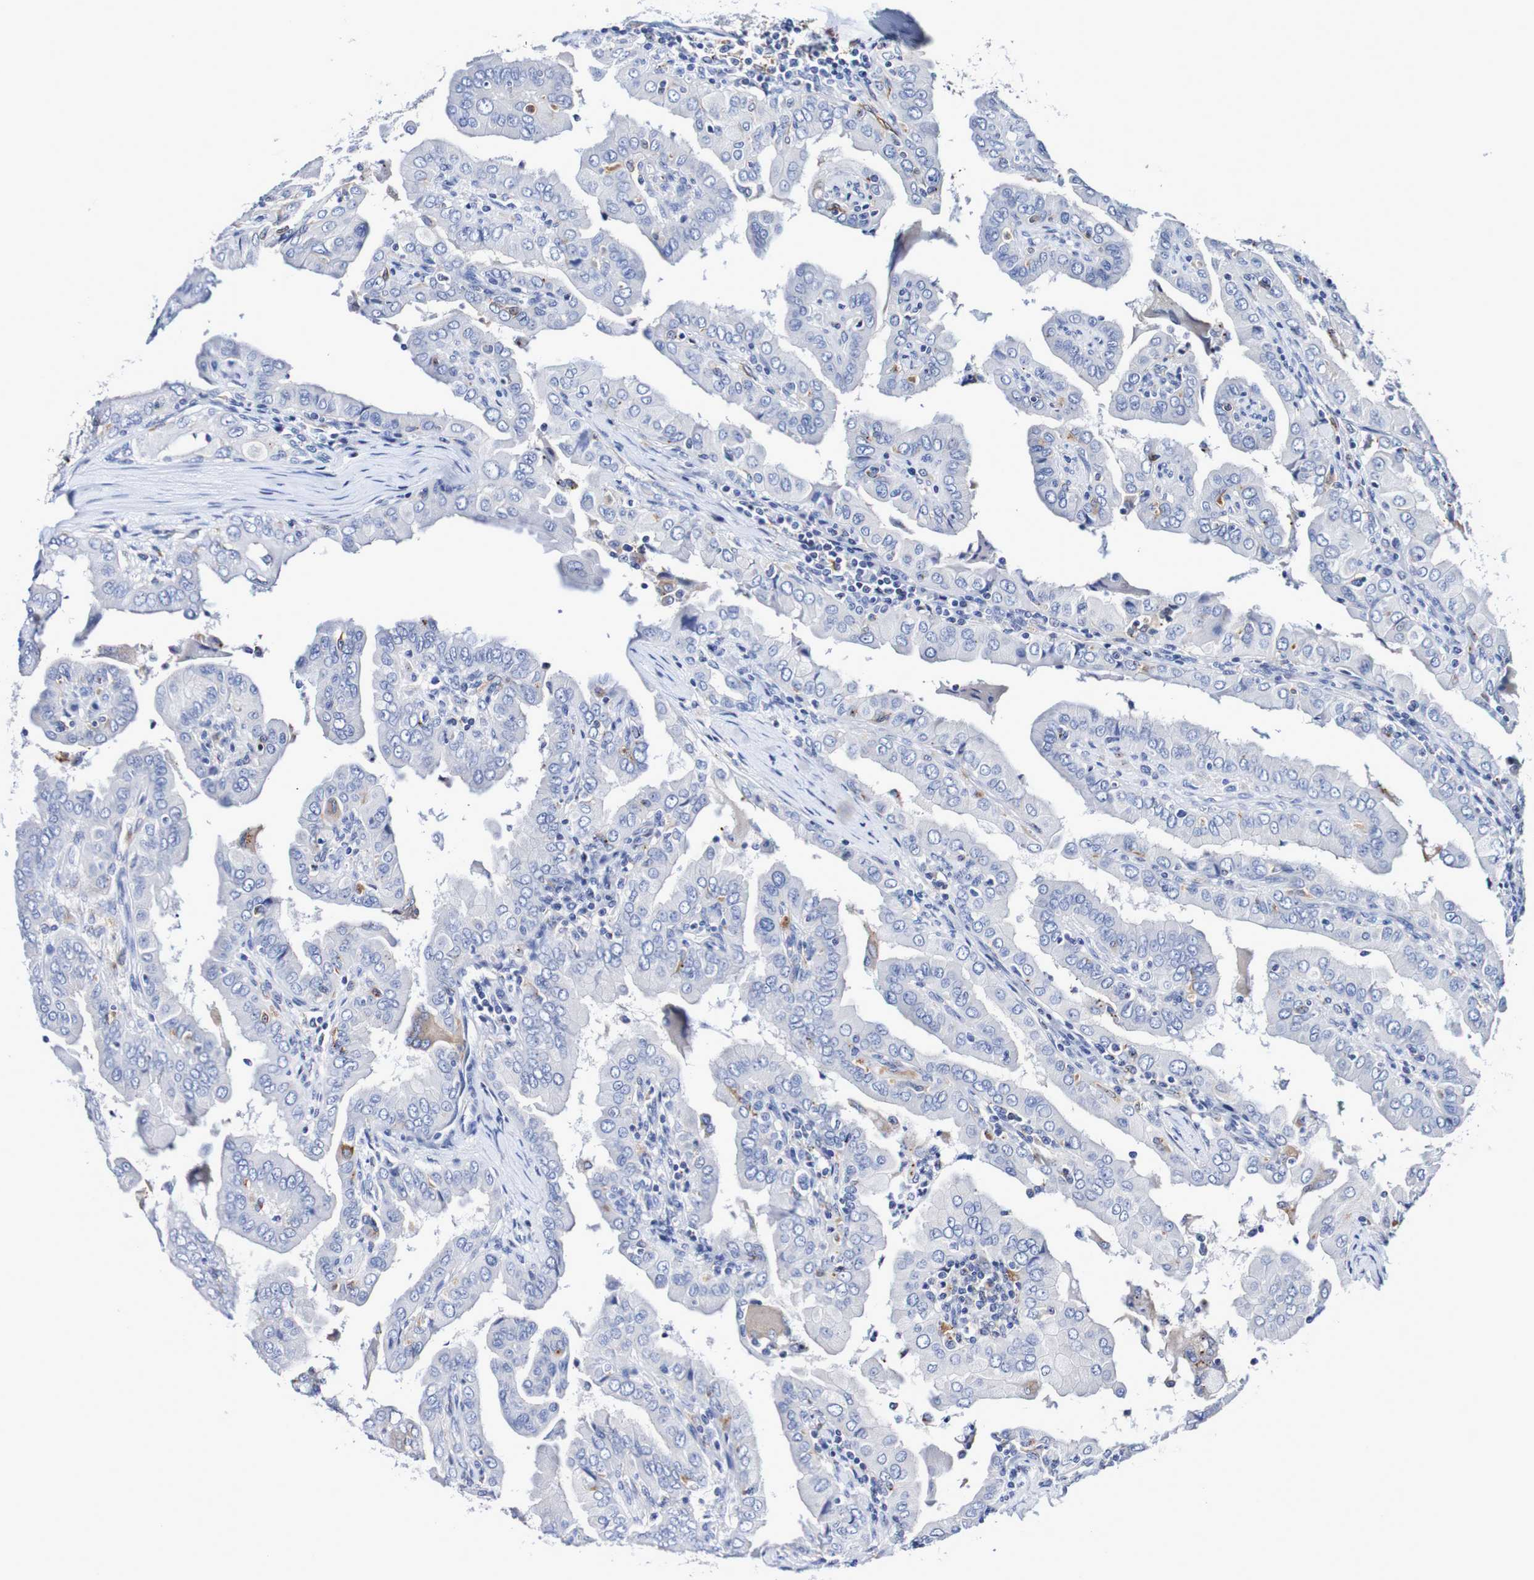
{"staining": {"intensity": "negative", "quantity": "none", "location": "none"}, "tissue": "thyroid cancer", "cell_type": "Tumor cells", "image_type": "cancer", "snomed": [{"axis": "morphology", "description": "Papillary adenocarcinoma, NOS"}, {"axis": "topography", "description": "Thyroid gland"}], "caption": "Immunohistochemistry micrograph of neoplastic tissue: human papillary adenocarcinoma (thyroid) stained with DAB displays no significant protein positivity in tumor cells.", "gene": "SEZ6", "patient": {"sex": "male", "age": 33}}